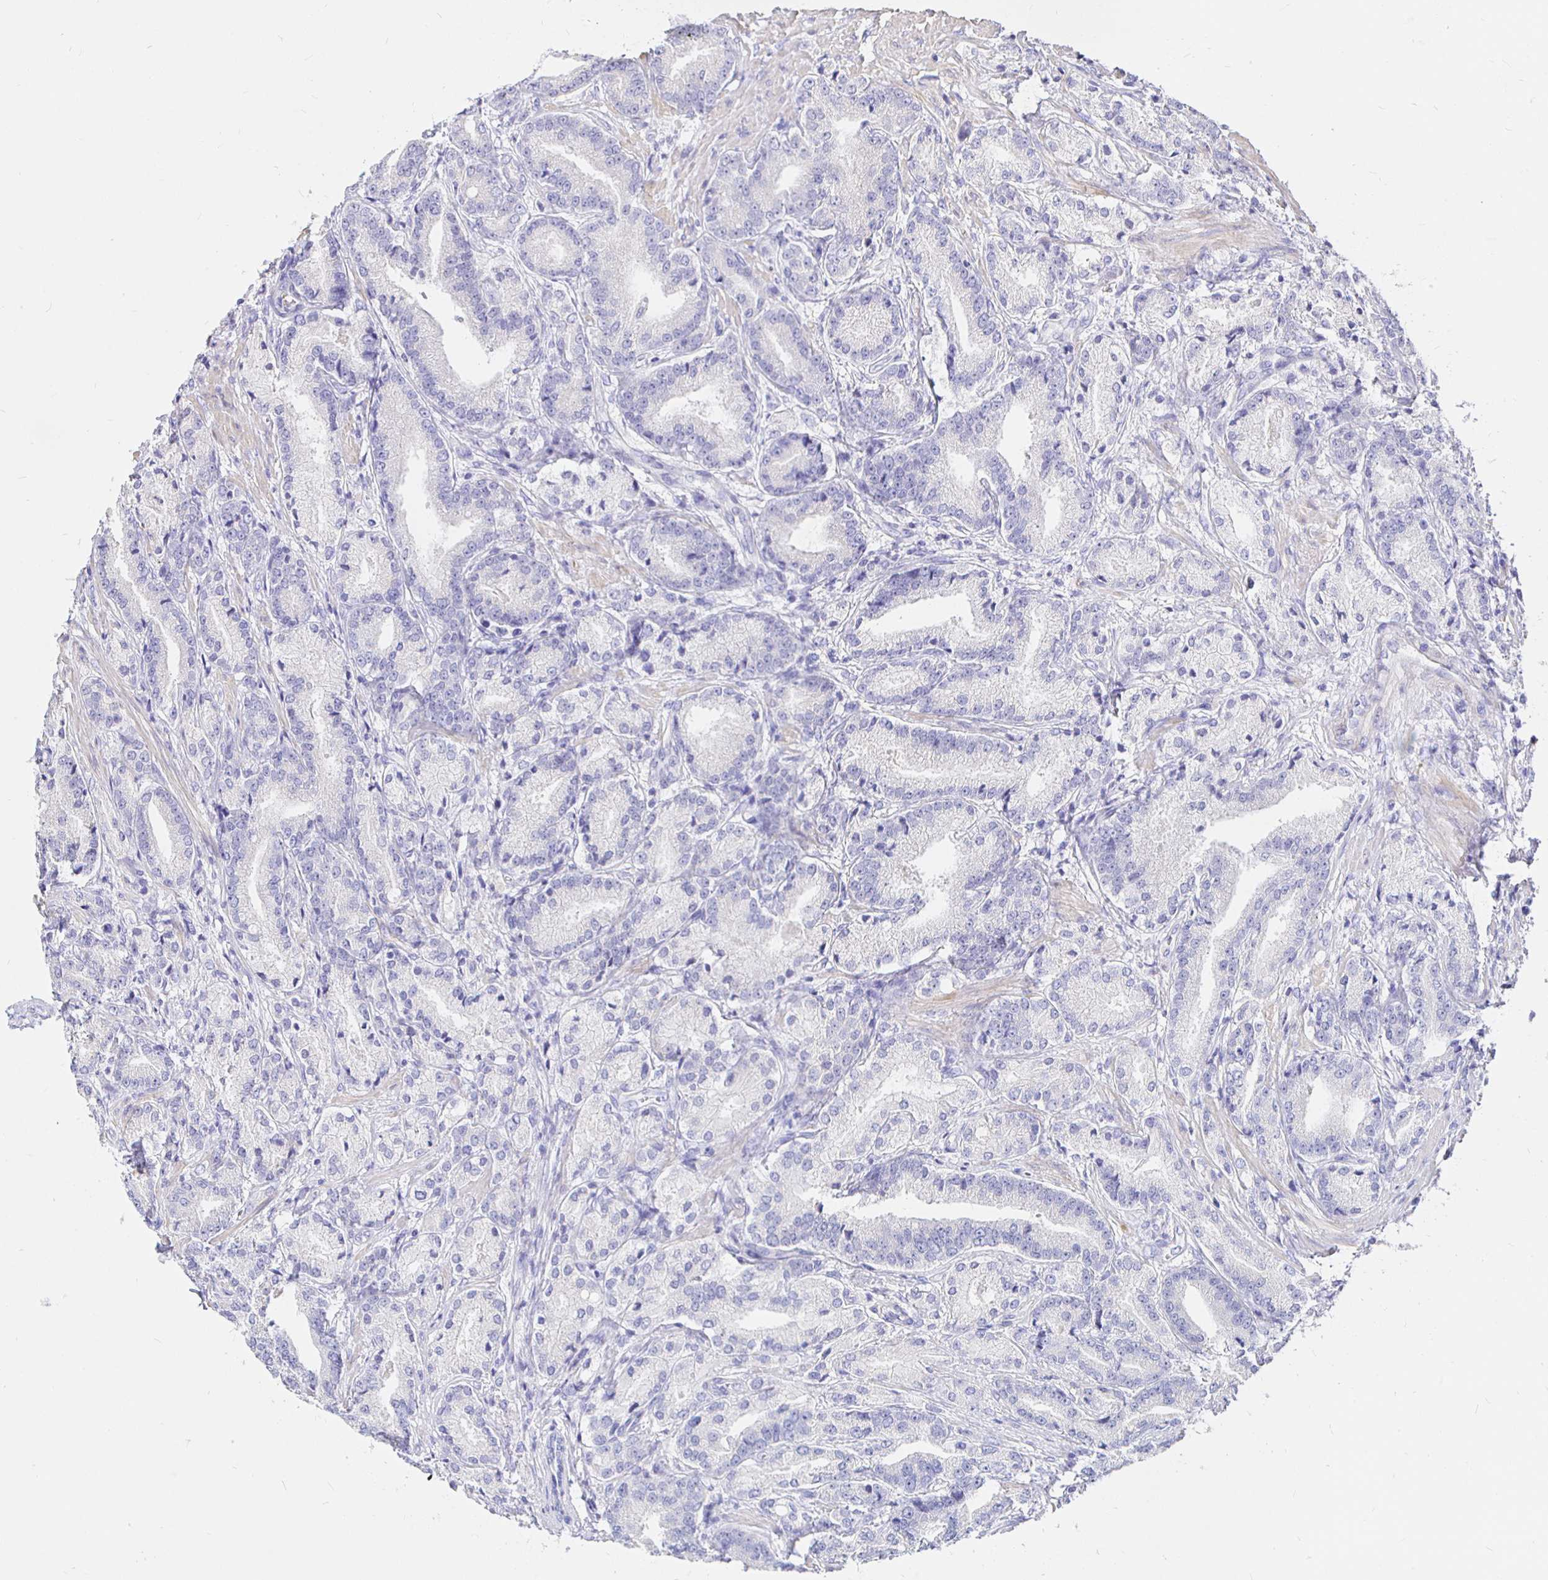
{"staining": {"intensity": "negative", "quantity": "none", "location": "none"}, "tissue": "prostate cancer", "cell_type": "Tumor cells", "image_type": "cancer", "snomed": [{"axis": "morphology", "description": "Adenocarcinoma, High grade"}, {"axis": "topography", "description": "Prostate and seminal vesicle, NOS"}], "caption": "Tumor cells show no significant protein expression in adenocarcinoma (high-grade) (prostate).", "gene": "NECAB1", "patient": {"sex": "male", "age": 61}}